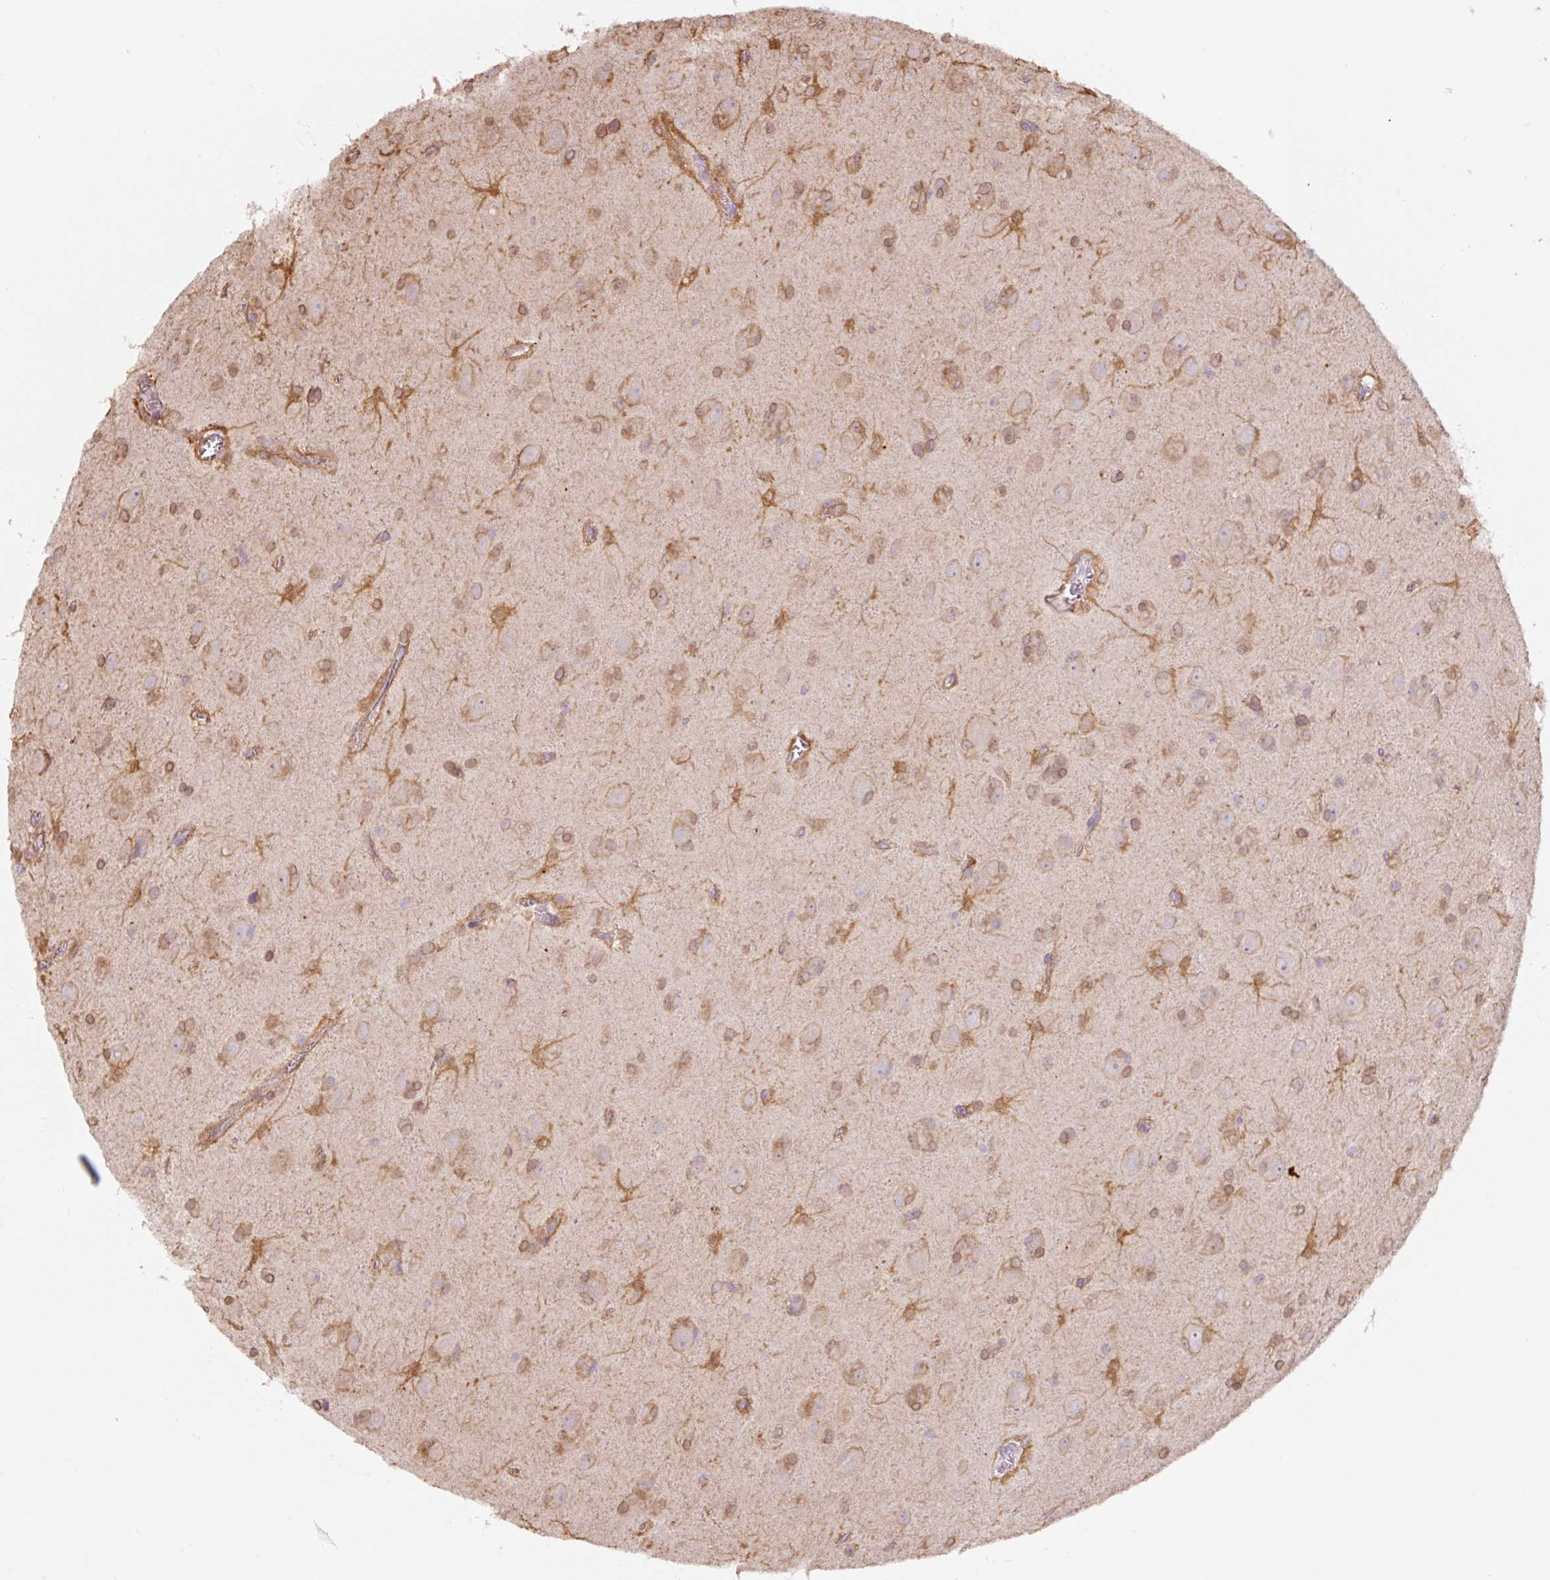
{"staining": {"intensity": "weak", "quantity": "25%-75%", "location": "cytoplasmic/membranous"}, "tissue": "glioma", "cell_type": "Tumor cells", "image_type": "cancer", "snomed": [{"axis": "morphology", "description": "Glioma, malignant, Low grade"}, {"axis": "topography", "description": "Brain"}], "caption": "Glioma was stained to show a protein in brown. There is low levels of weak cytoplasmic/membranous expression in approximately 25%-75% of tumor cells.", "gene": "ASRGL1", "patient": {"sex": "male", "age": 58}}